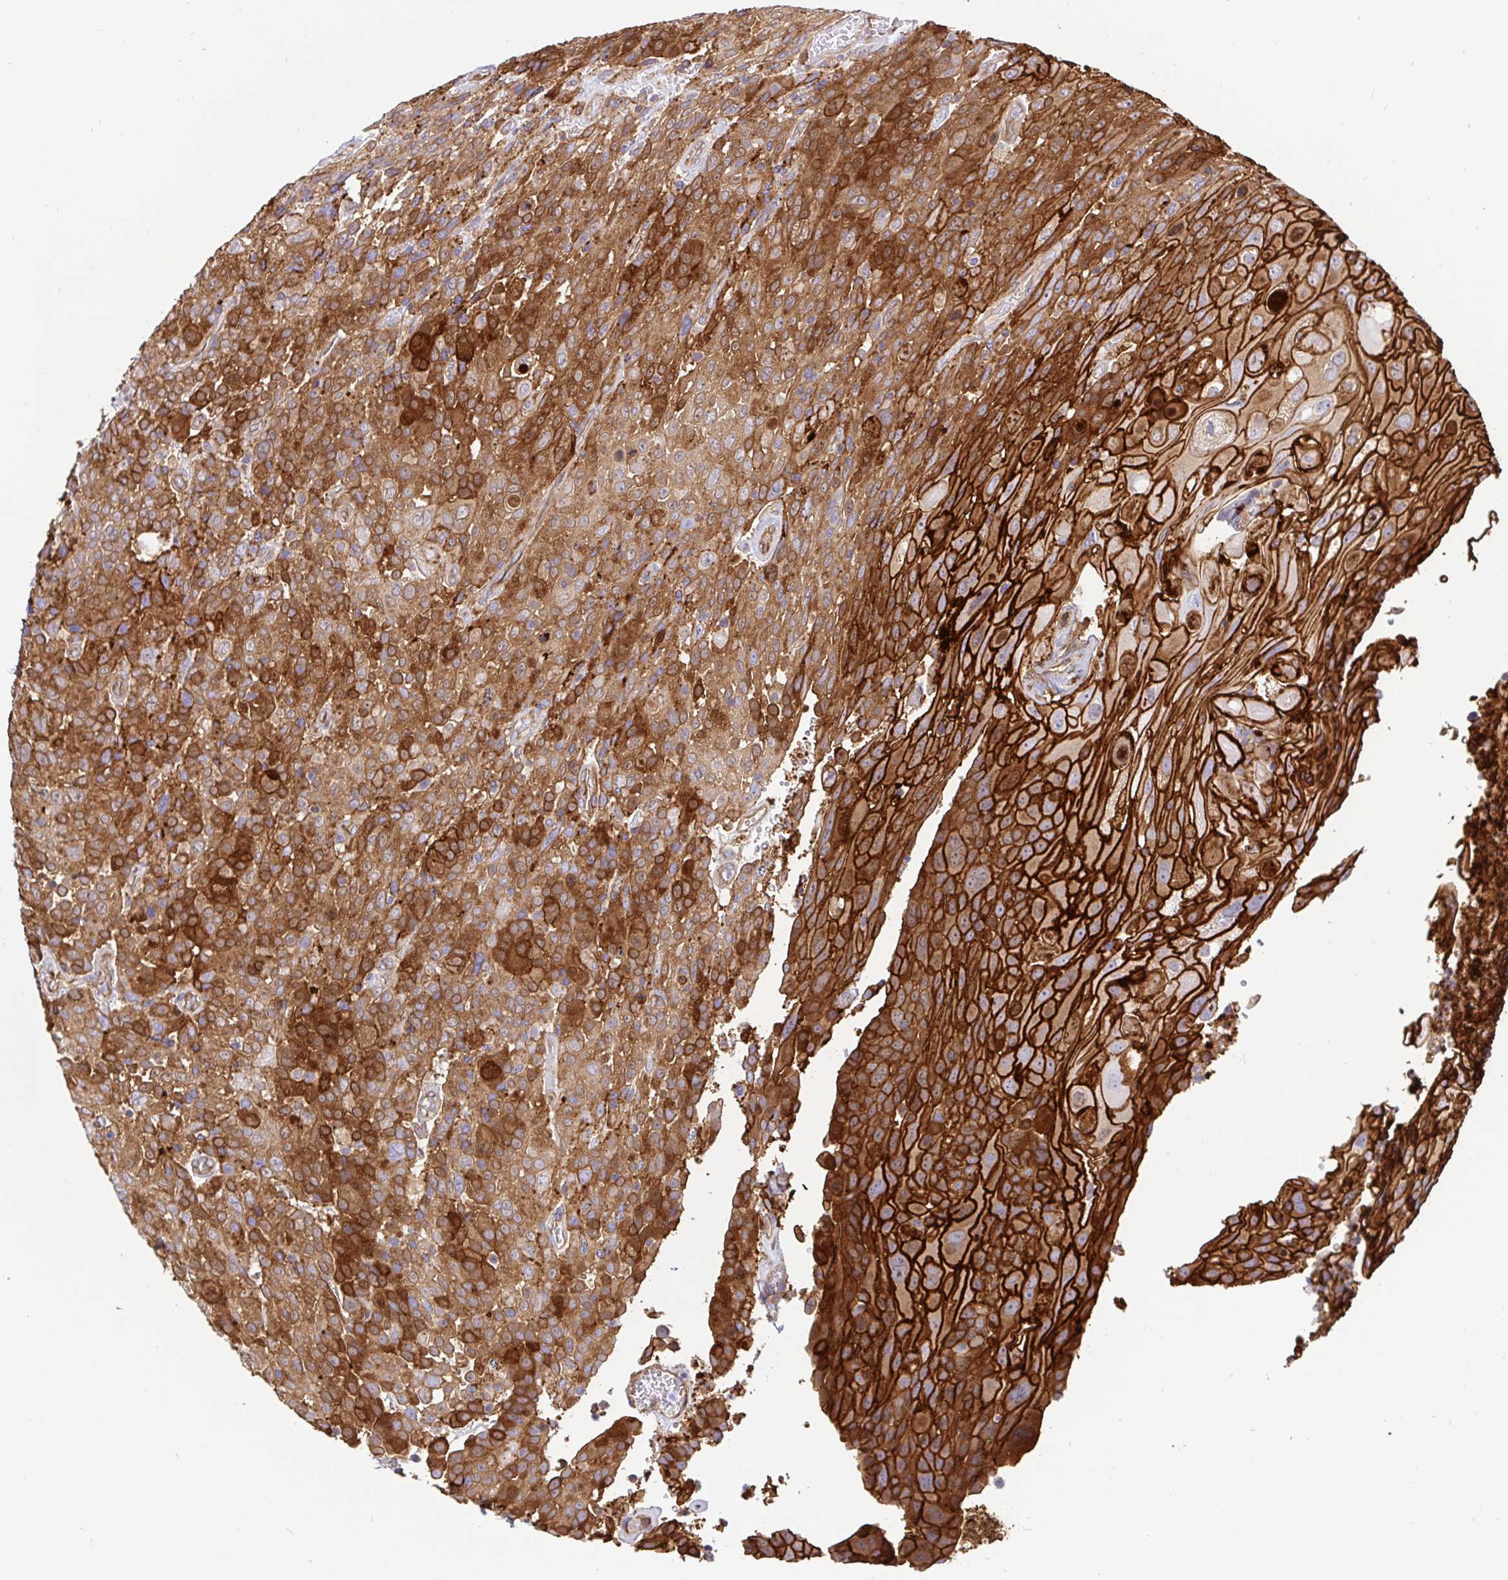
{"staining": {"intensity": "strong", "quantity": ">75%", "location": "cytoplasmic/membranous"}, "tissue": "urothelial cancer", "cell_type": "Tumor cells", "image_type": "cancer", "snomed": [{"axis": "morphology", "description": "Urothelial carcinoma, High grade"}, {"axis": "topography", "description": "Urinary bladder"}], "caption": "Protein staining by immunohistochemistry (IHC) exhibits strong cytoplasmic/membranous staining in approximately >75% of tumor cells in urothelial carcinoma (high-grade).", "gene": "ANXA2", "patient": {"sex": "female", "age": 70}}